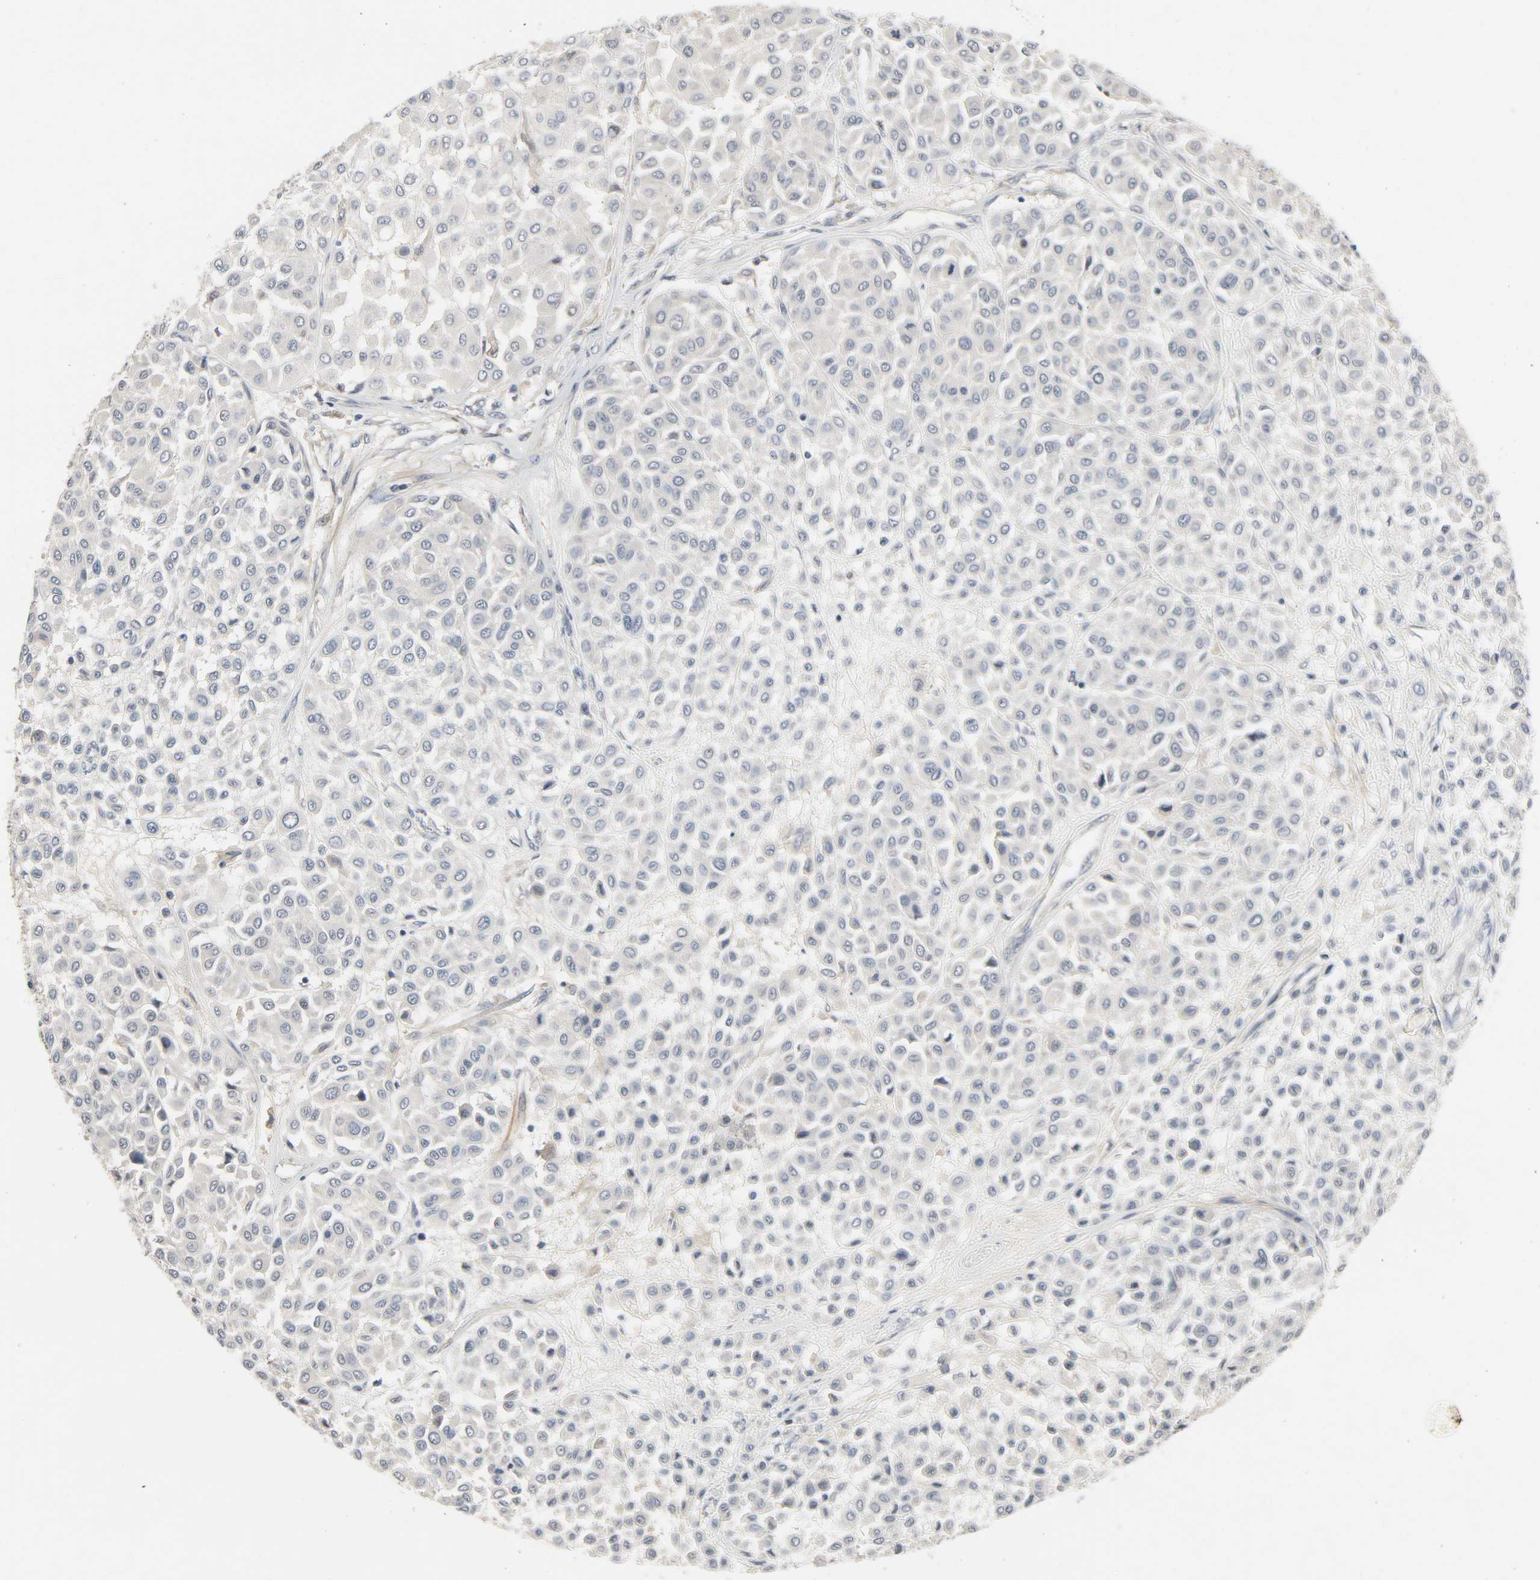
{"staining": {"intensity": "negative", "quantity": "none", "location": "none"}, "tissue": "melanoma", "cell_type": "Tumor cells", "image_type": "cancer", "snomed": [{"axis": "morphology", "description": "Malignant melanoma, Metastatic site"}, {"axis": "topography", "description": "Soft tissue"}], "caption": "This photomicrograph is of malignant melanoma (metastatic site) stained with IHC to label a protein in brown with the nuclei are counter-stained blue. There is no positivity in tumor cells. (IHC, brightfield microscopy, high magnification).", "gene": "CD4", "patient": {"sex": "male", "age": 41}}